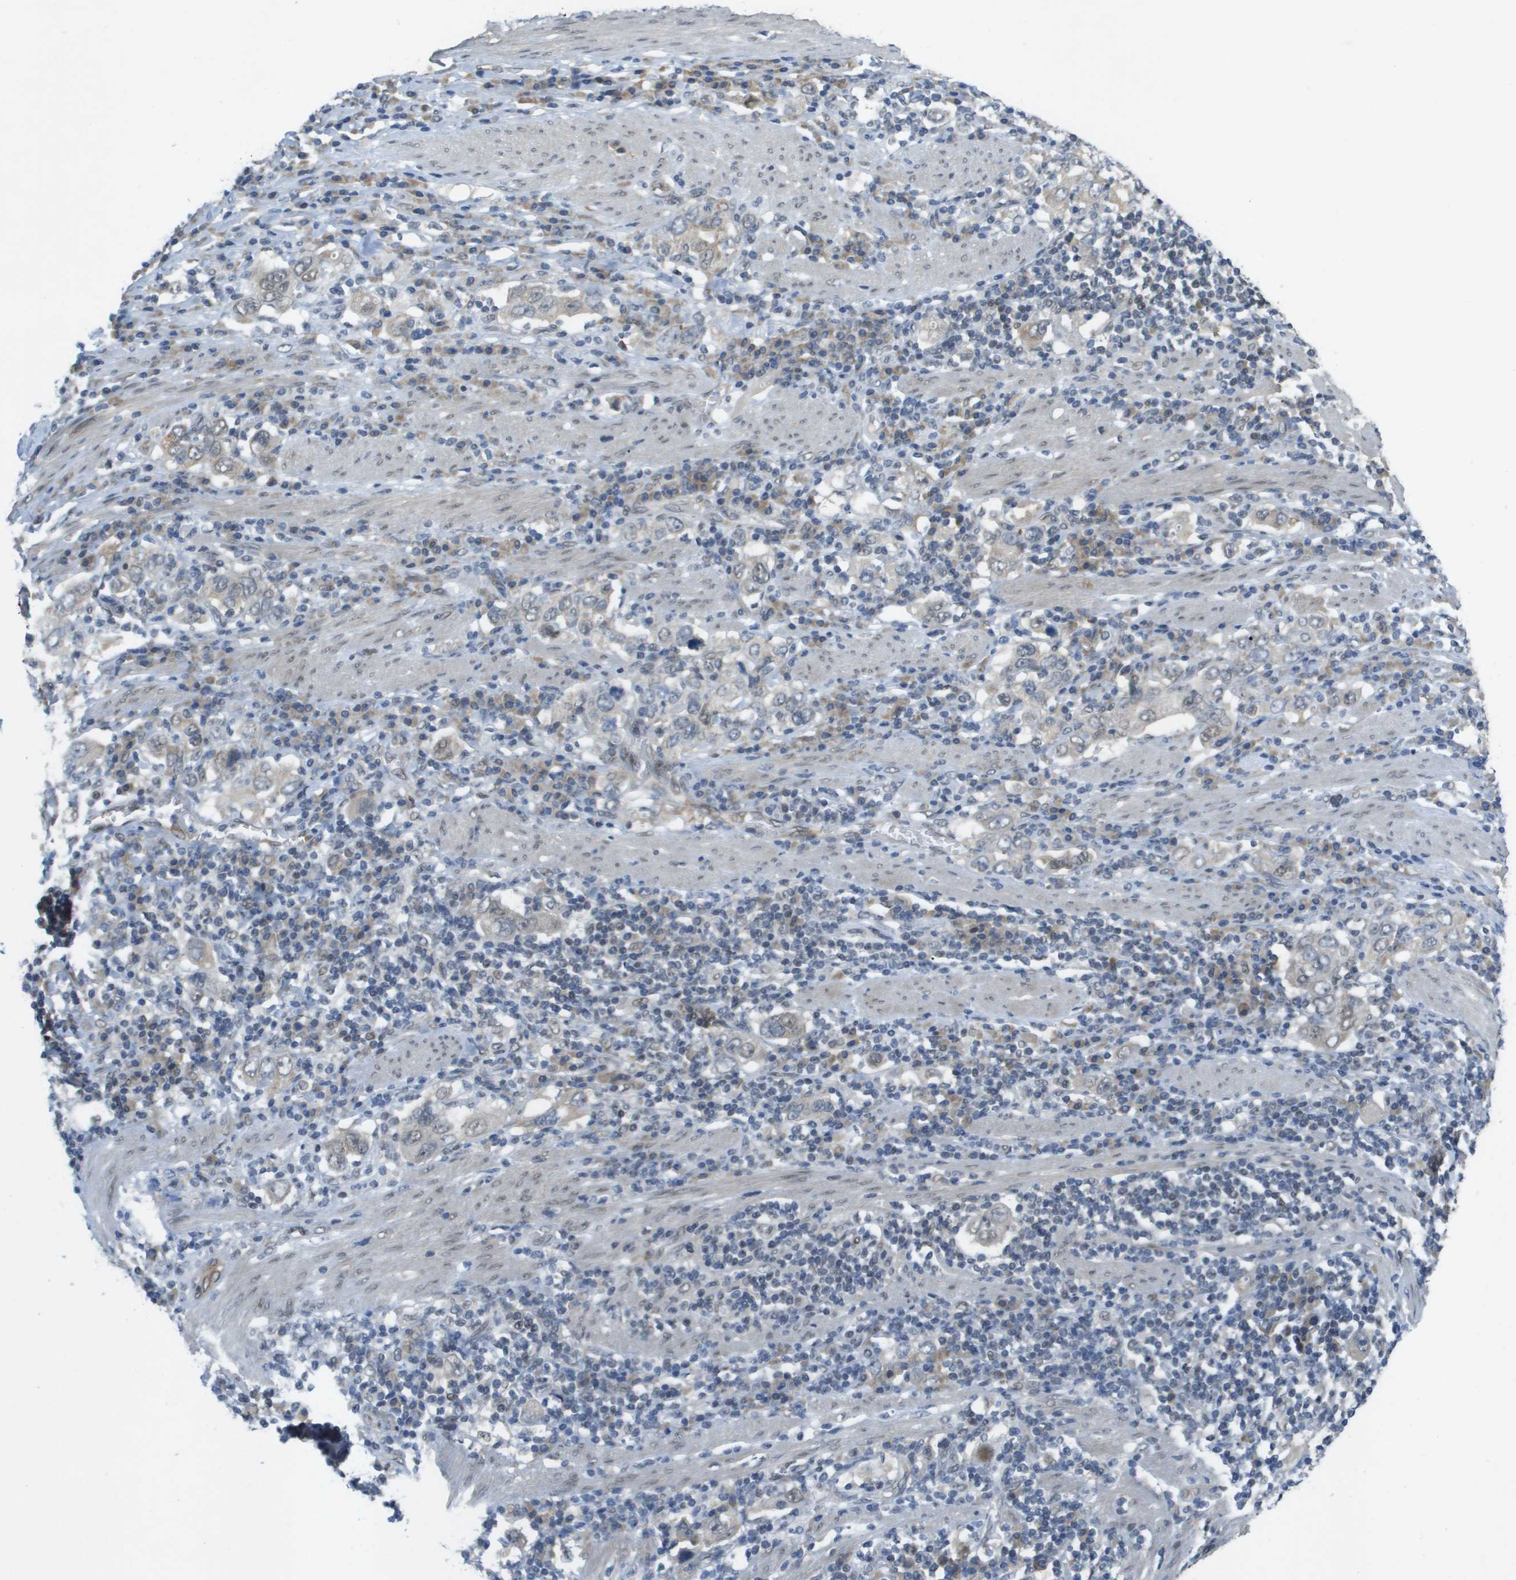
{"staining": {"intensity": "weak", "quantity": "<25%", "location": "cytoplasmic/membranous,nuclear"}, "tissue": "stomach cancer", "cell_type": "Tumor cells", "image_type": "cancer", "snomed": [{"axis": "morphology", "description": "Adenocarcinoma, NOS"}, {"axis": "topography", "description": "Stomach, upper"}], "caption": "This image is of stomach cancer stained with immunohistochemistry (IHC) to label a protein in brown with the nuclei are counter-stained blue. There is no positivity in tumor cells.", "gene": "ARID1B", "patient": {"sex": "male", "age": 62}}